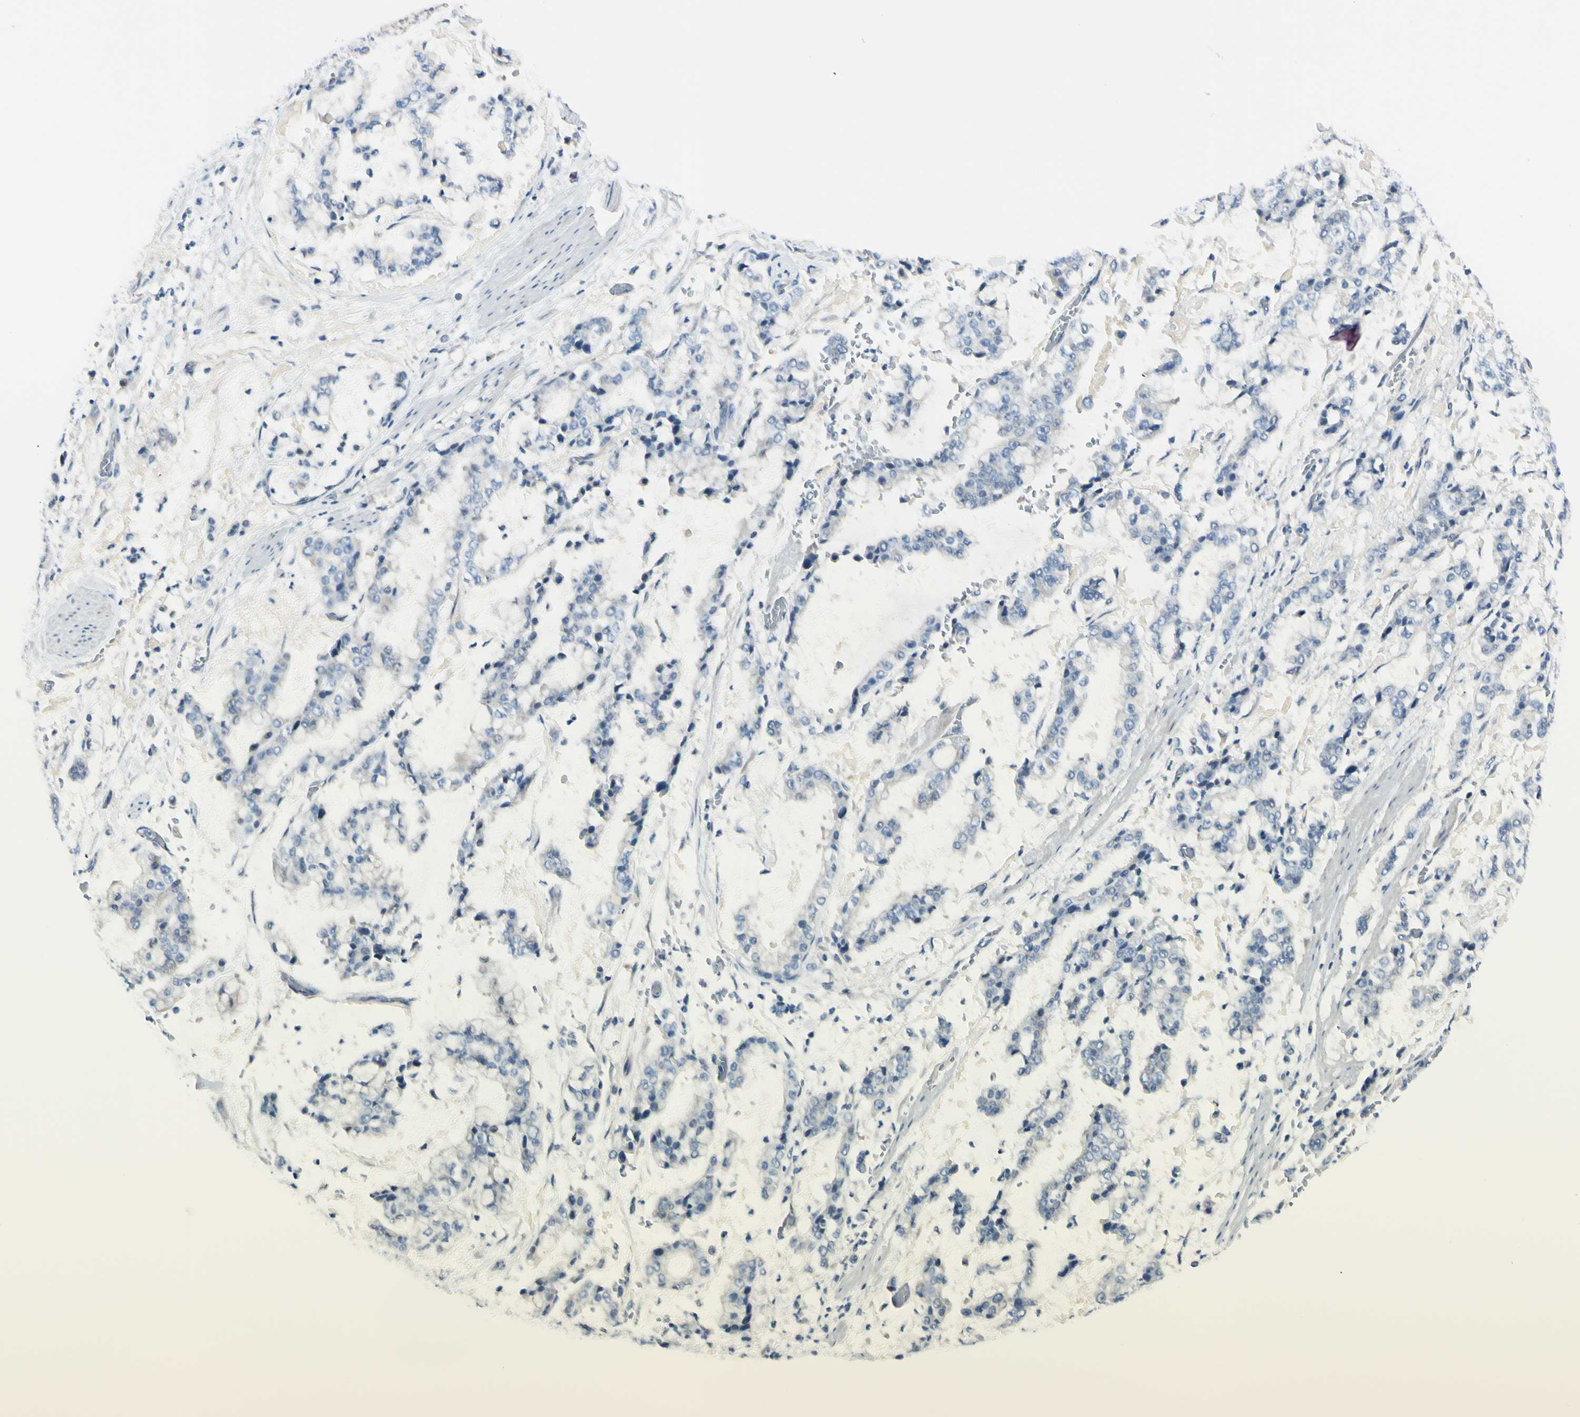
{"staining": {"intensity": "negative", "quantity": "none", "location": "none"}, "tissue": "stomach cancer", "cell_type": "Tumor cells", "image_type": "cancer", "snomed": [{"axis": "morphology", "description": "Normal tissue, NOS"}, {"axis": "morphology", "description": "Adenocarcinoma, NOS"}, {"axis": "topography", "description": "Stomach, upper"}, {"axis": "topography", "description": "Stomach"}], "caption": "Tumor cells show no significant expression in stomach cancer (adenocarcinoma). (DAB immunohistochemistry (IHC), high magnification).", "gene": "ASB9", "patient": {"sex": "male", "age": 76}}